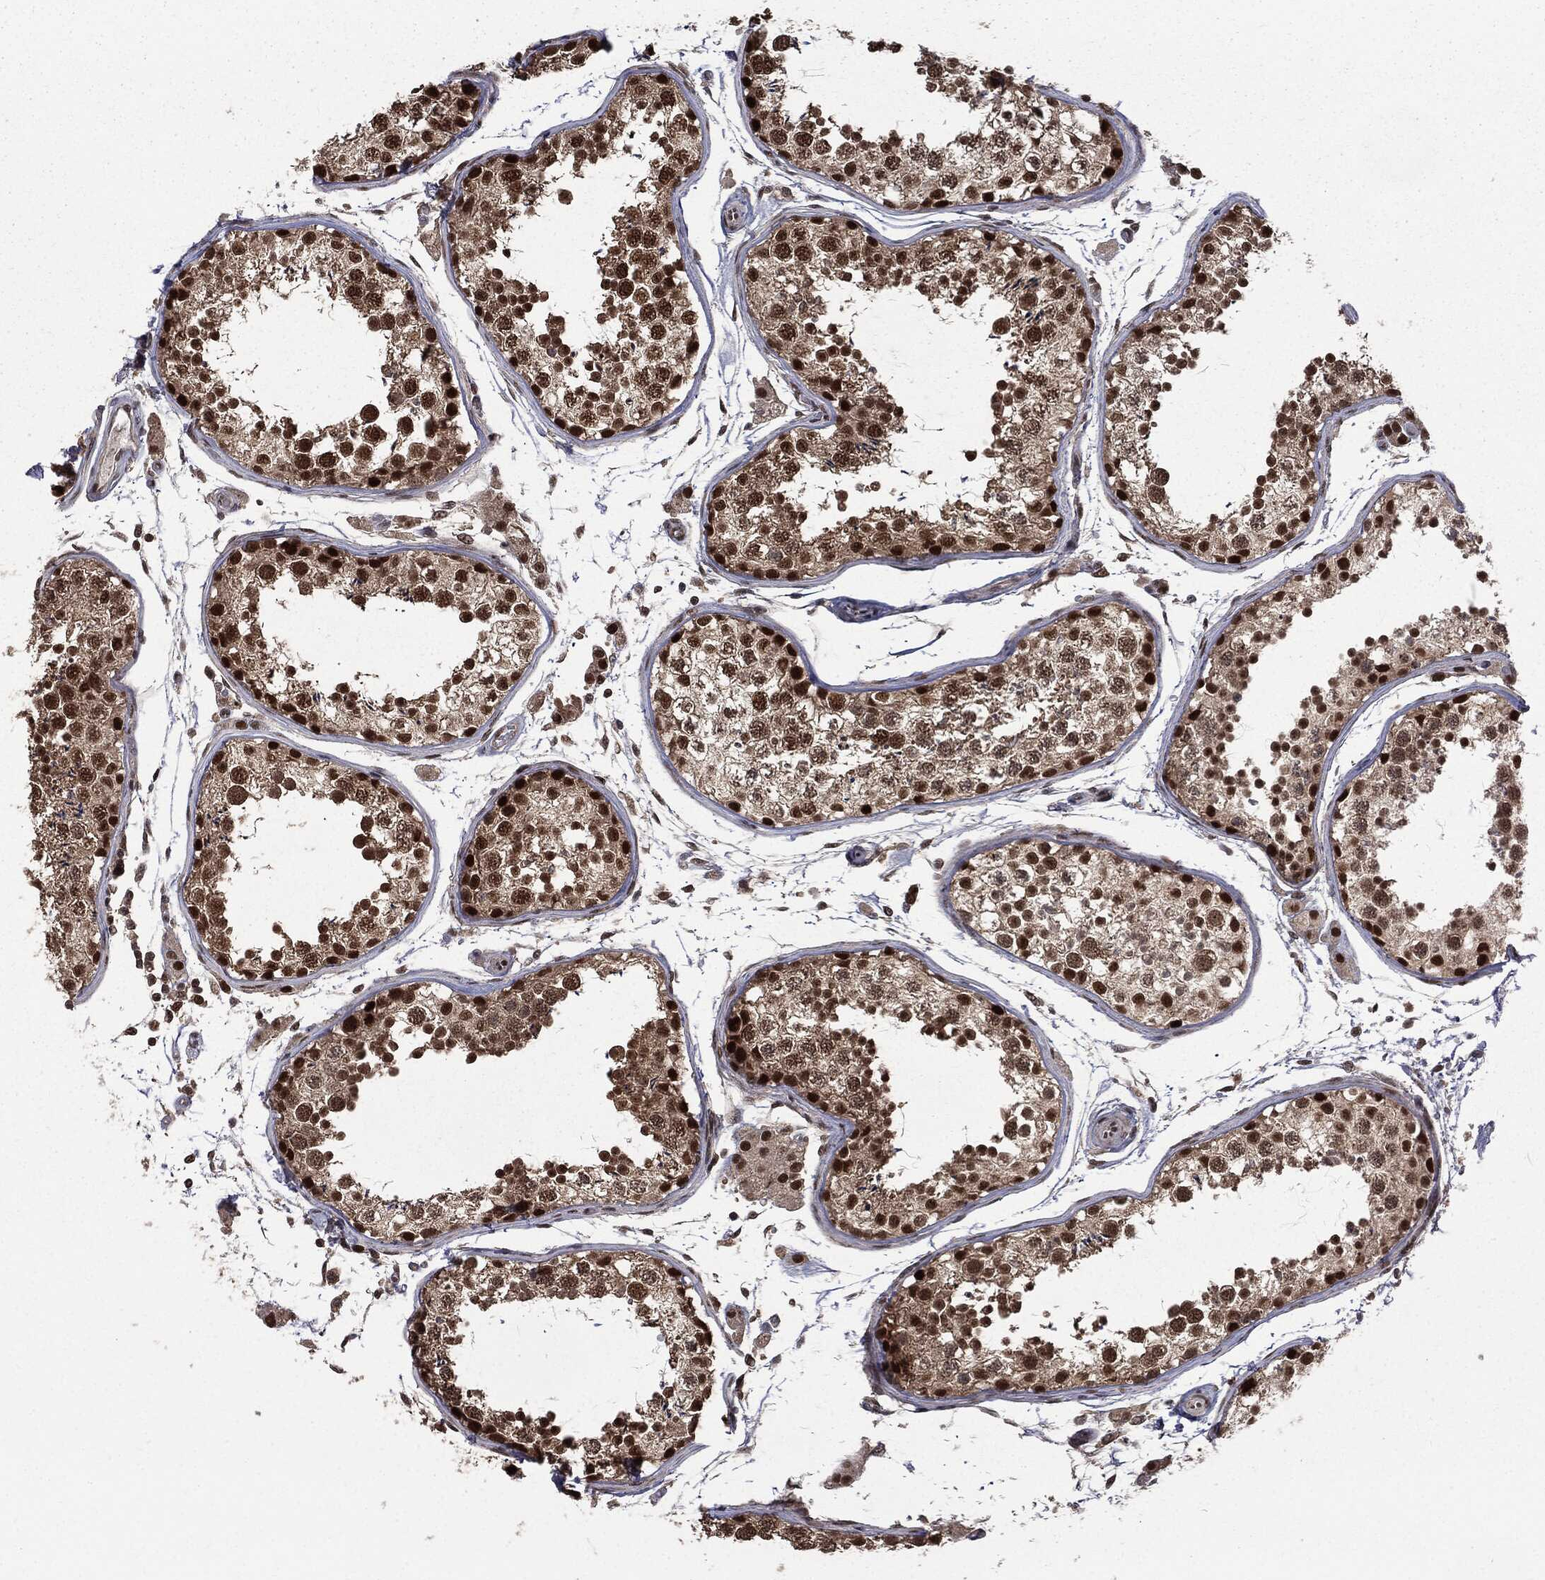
{"staining": {"intensity": "strong", "quantity": "25%-75%", "location": "nuclear"}, "tissue": "testis", "cell_type": "Cells in seminiferous ducts", "image_type": "normal", "snomed": [{"axis": "morphology", "description": "Normal tissue, NOS"}, {"axis": "topography", "description": "Testis"}], "caption": "Testis stained for a protein (brown) demonstrates strong nuclear positive expression in approximately 25%-75% of cells in seminiferous ducts.", "gene": "JMJD6", "patient": {"sex": "male", "age": 29}}